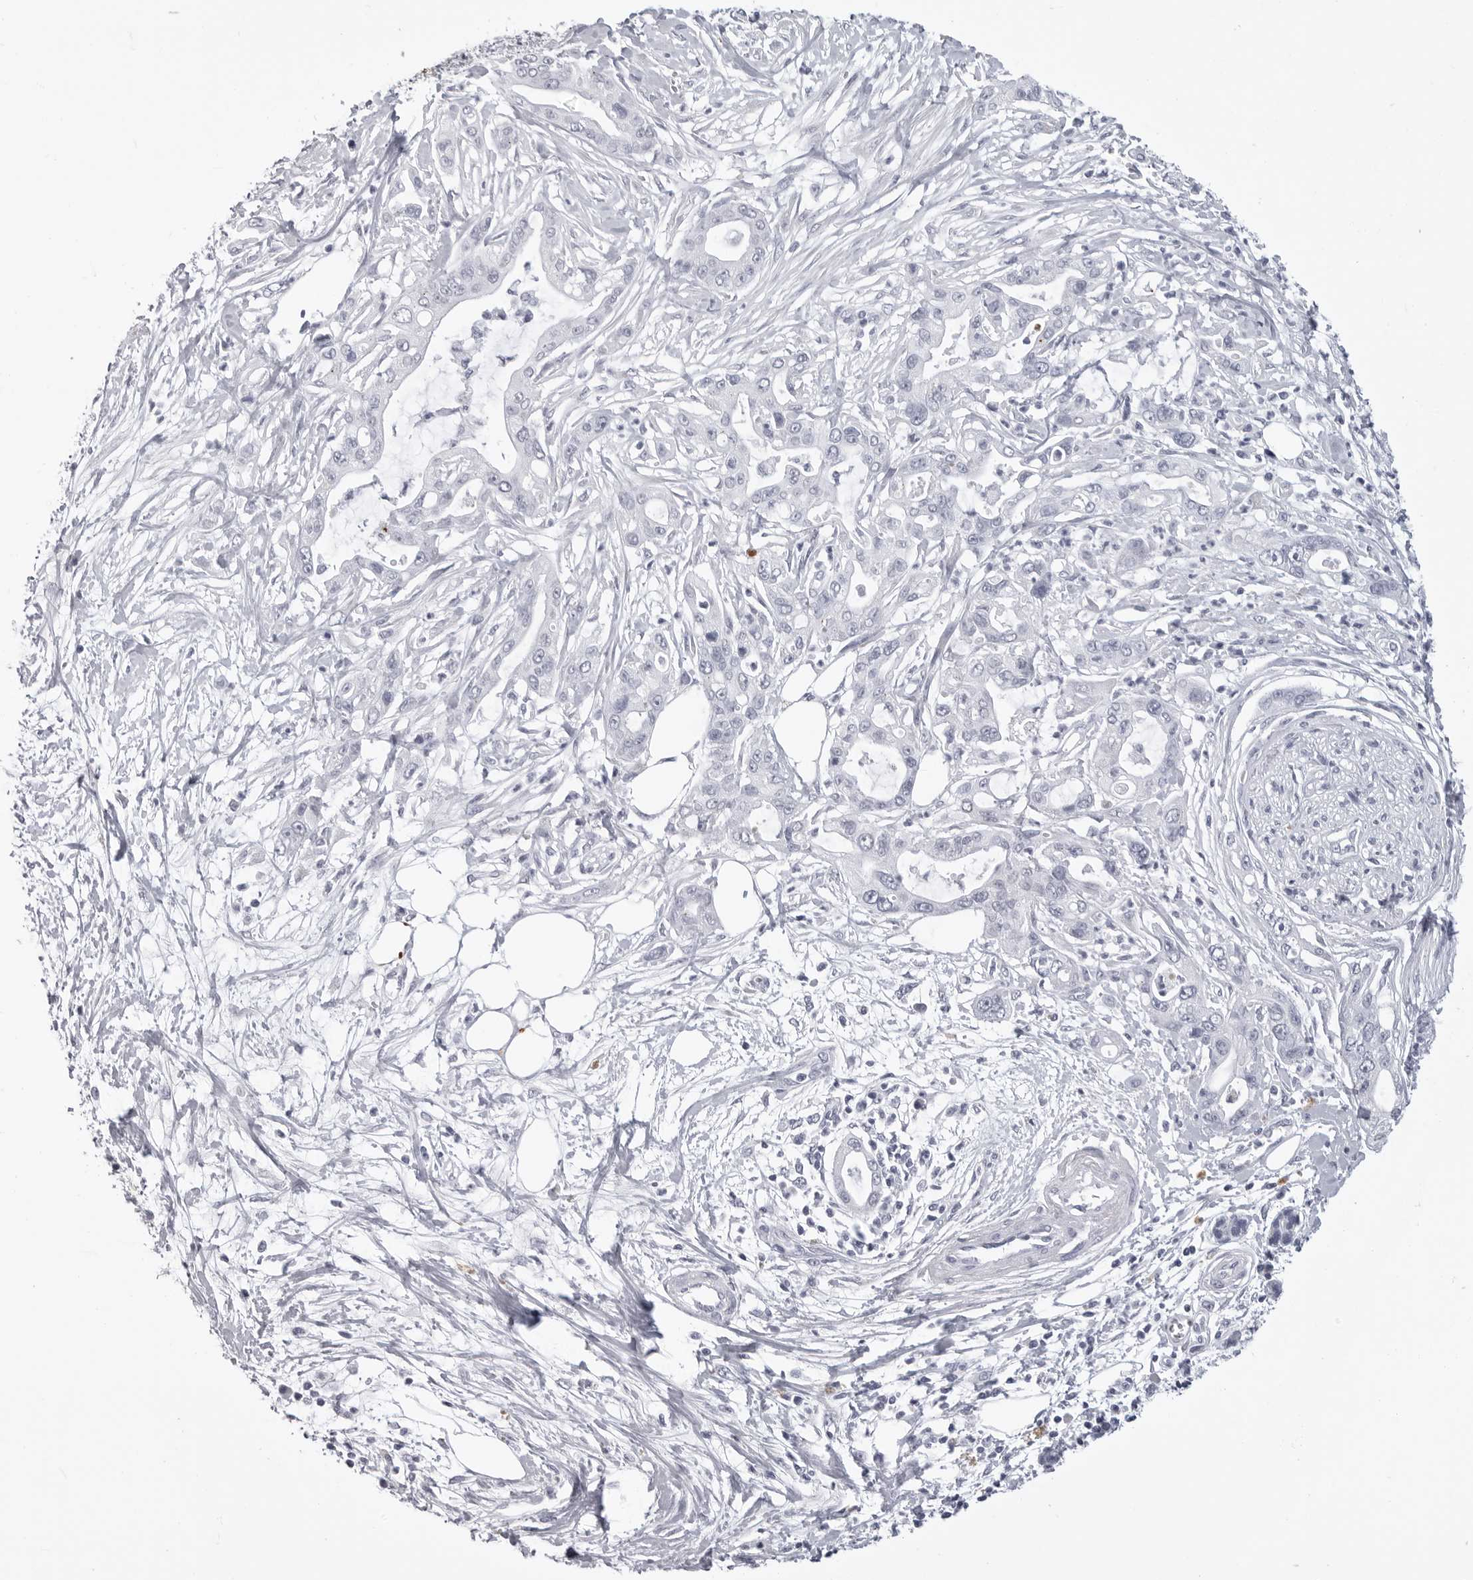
{"staining": {"intensity": "negative", "quantity": "none", "location": "none"}, "tissue": "pancreatic cancer", "cell_type": "Tumor cells", "image_type": "cancer", "snomed": [{"axis": "morphology", "description": "Adenocarcinoma, NOS"}, {"axis": "topography", "description": "Pancreas"}], "caption": "Pancreatic cancer (adenocarcinoma) was stained to show a protein in brown. There is no significant expression in tumor cells.", "gene": "LGALS4", "patient": {"sex": "male", "age": 68}}